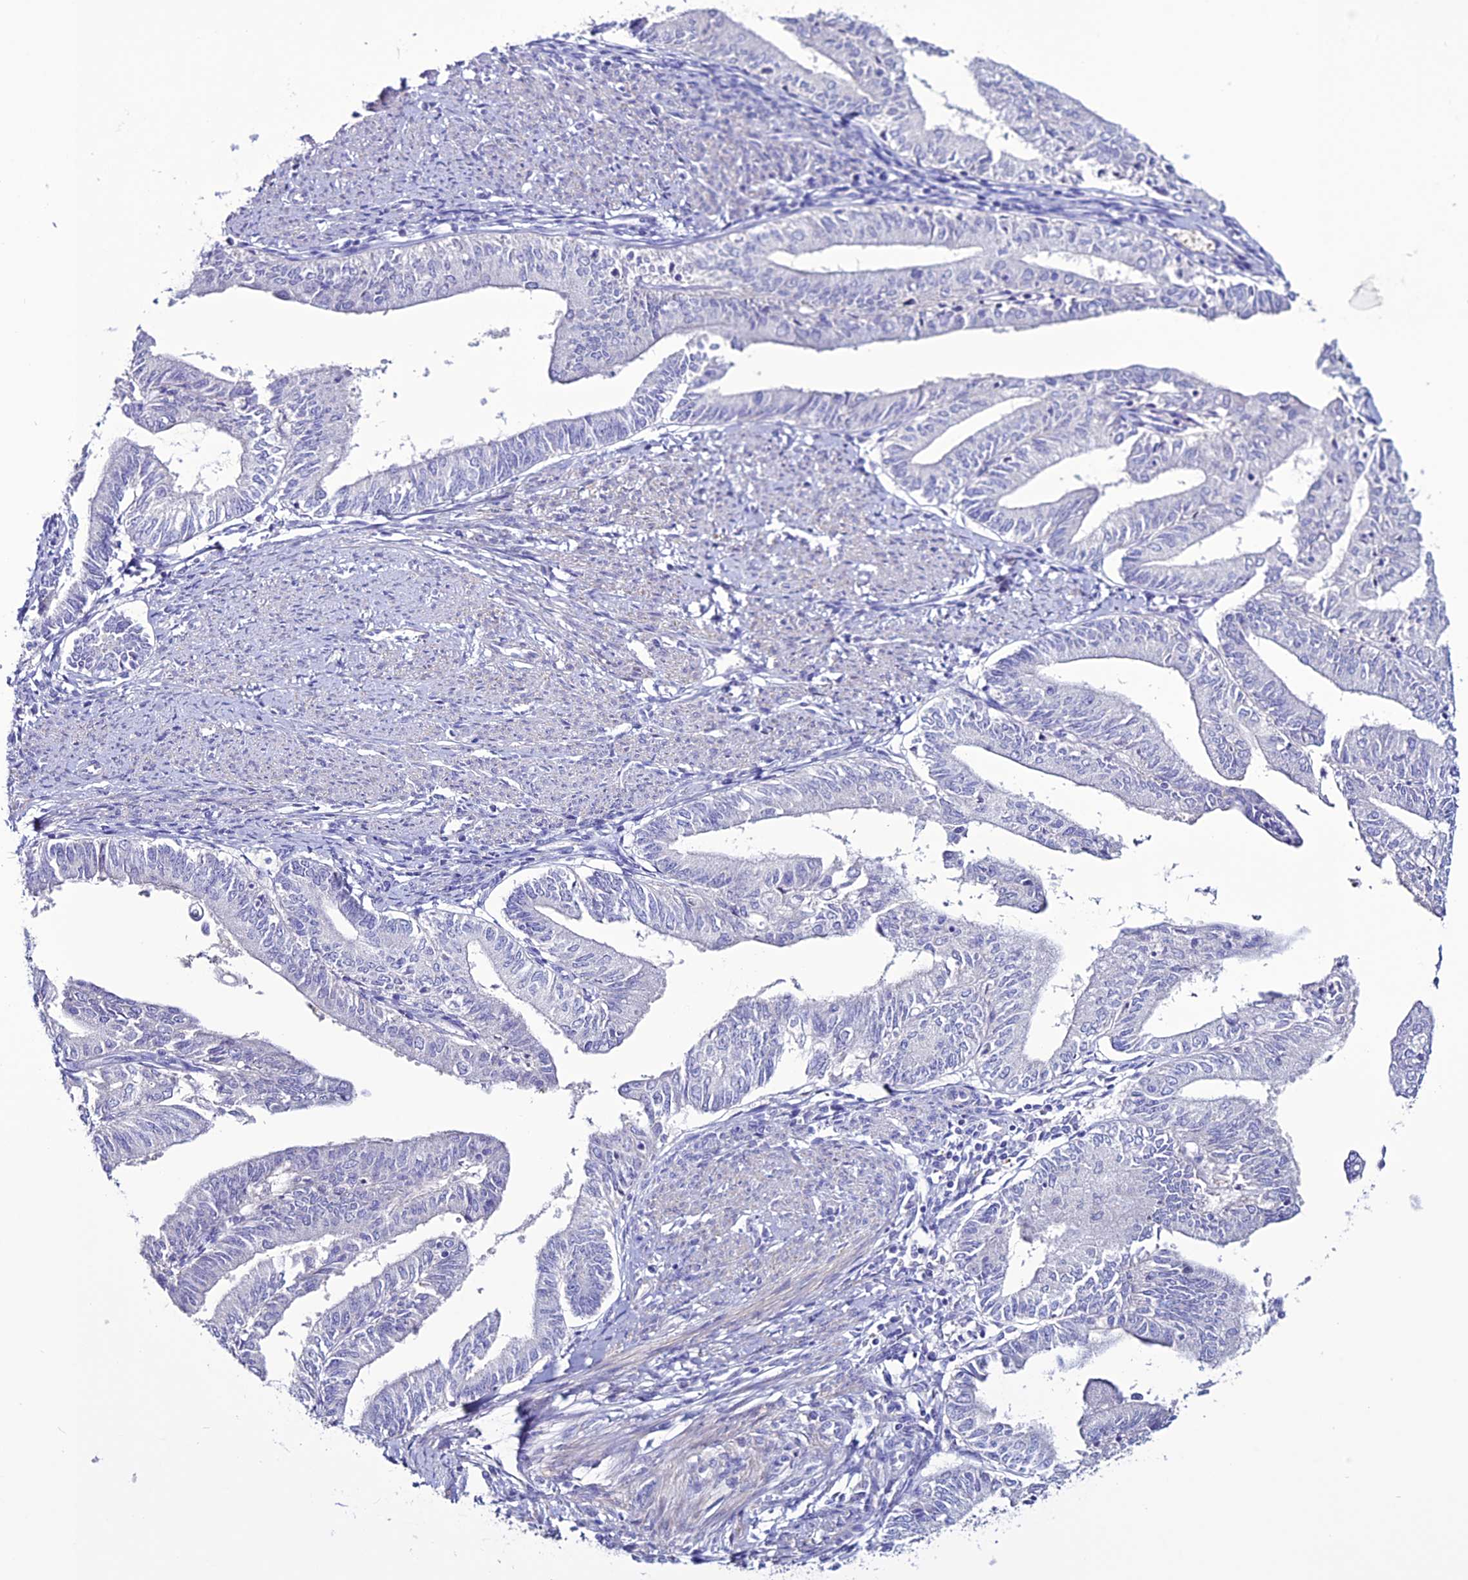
{"staining": {"intensity": "negative", "quantity": "none", "location": "none"}, "tissue": "endometrial cancer", "cell_type": "Tumor cells", "image_type": "cancer", "snomed": [{"axis": "morphology", "description": "Adenocarcinoma, NOS"}, {"axis": "topography", "description": "Endometrium"}], "caption": "High power microscopy image of an immunohistochemistry photomicrograph of endometrial adenocarcinoma, revealing no significant staining in tumor cells.", "gene": "CLEC2L", "patient": {"sex": "female", "age": 66}}